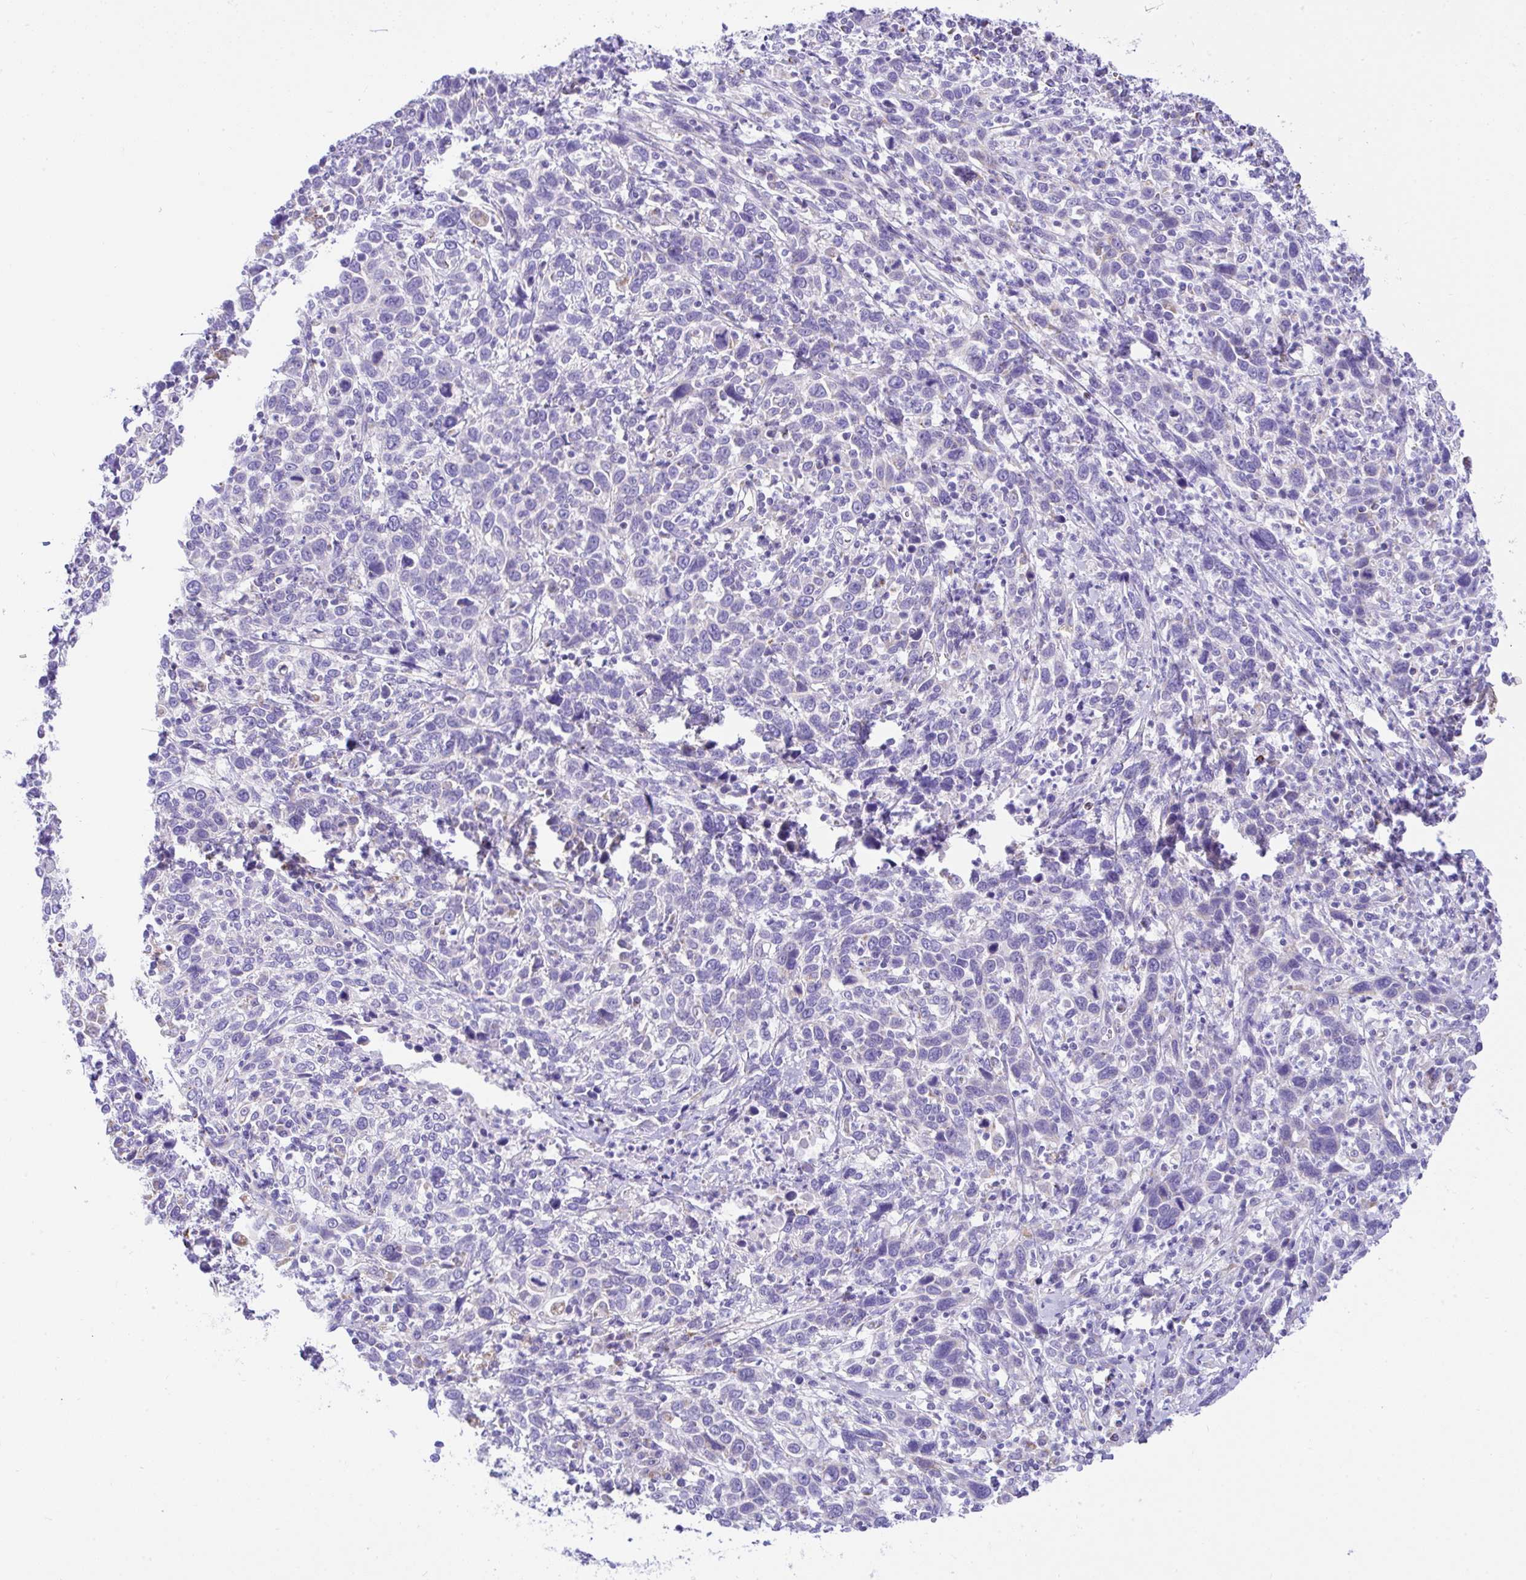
{"staining": {"intensity": "negative", "quantity": "none", "location": "none"}, "tissue": "cervical cancer", "cell_type": "Tumor cells", "image_type": "cancer", "snomed": [{"axis": "morphology", "description": "Squamous cell carcinoma, NOS"}, {"axis": "topography", "description": "Cervix"}], "caption": "This is a micrograph of immunohistochemistry (IHC) staining of cervical squamous cell carcinoma, which shows no positivity in tumor cells.", "gene": "SLC13A1", "patient": {"sex": "female", "age": 46}}